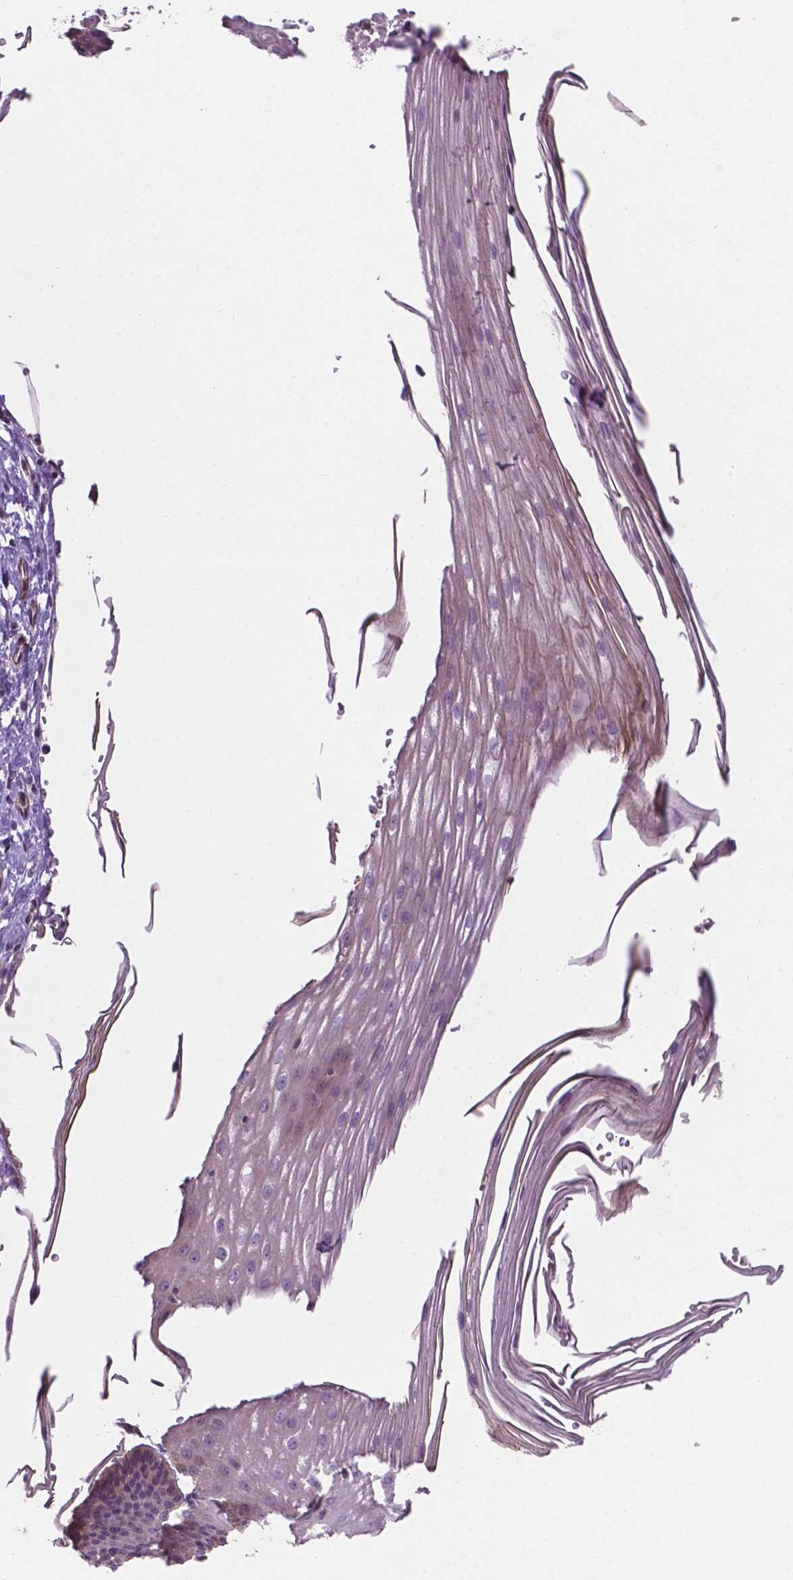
{"staining": {"intensity": "negative", "quantity": "none", "location": "none"}, "tissue": "esophagus", "cell_type": "Squamous epithelial cells", "image_type": "normal", "snomed": [{"axis": "morphology", "description": "Normal tissue, NOS"}, {"axis": "topography", "description": "Esophagus"}], "caption": "Immunohistochemistry (IHC) micrograph of normal esophagus stained for a protein (brown), which demonstrates no staining in squamous epithelial cells. (DAB immunohistochemistry (IHC) visualized using brightfield microscopy, high magnification).", "gene": "ARL5C", "patient": {"sex": "male", "age": 62}}